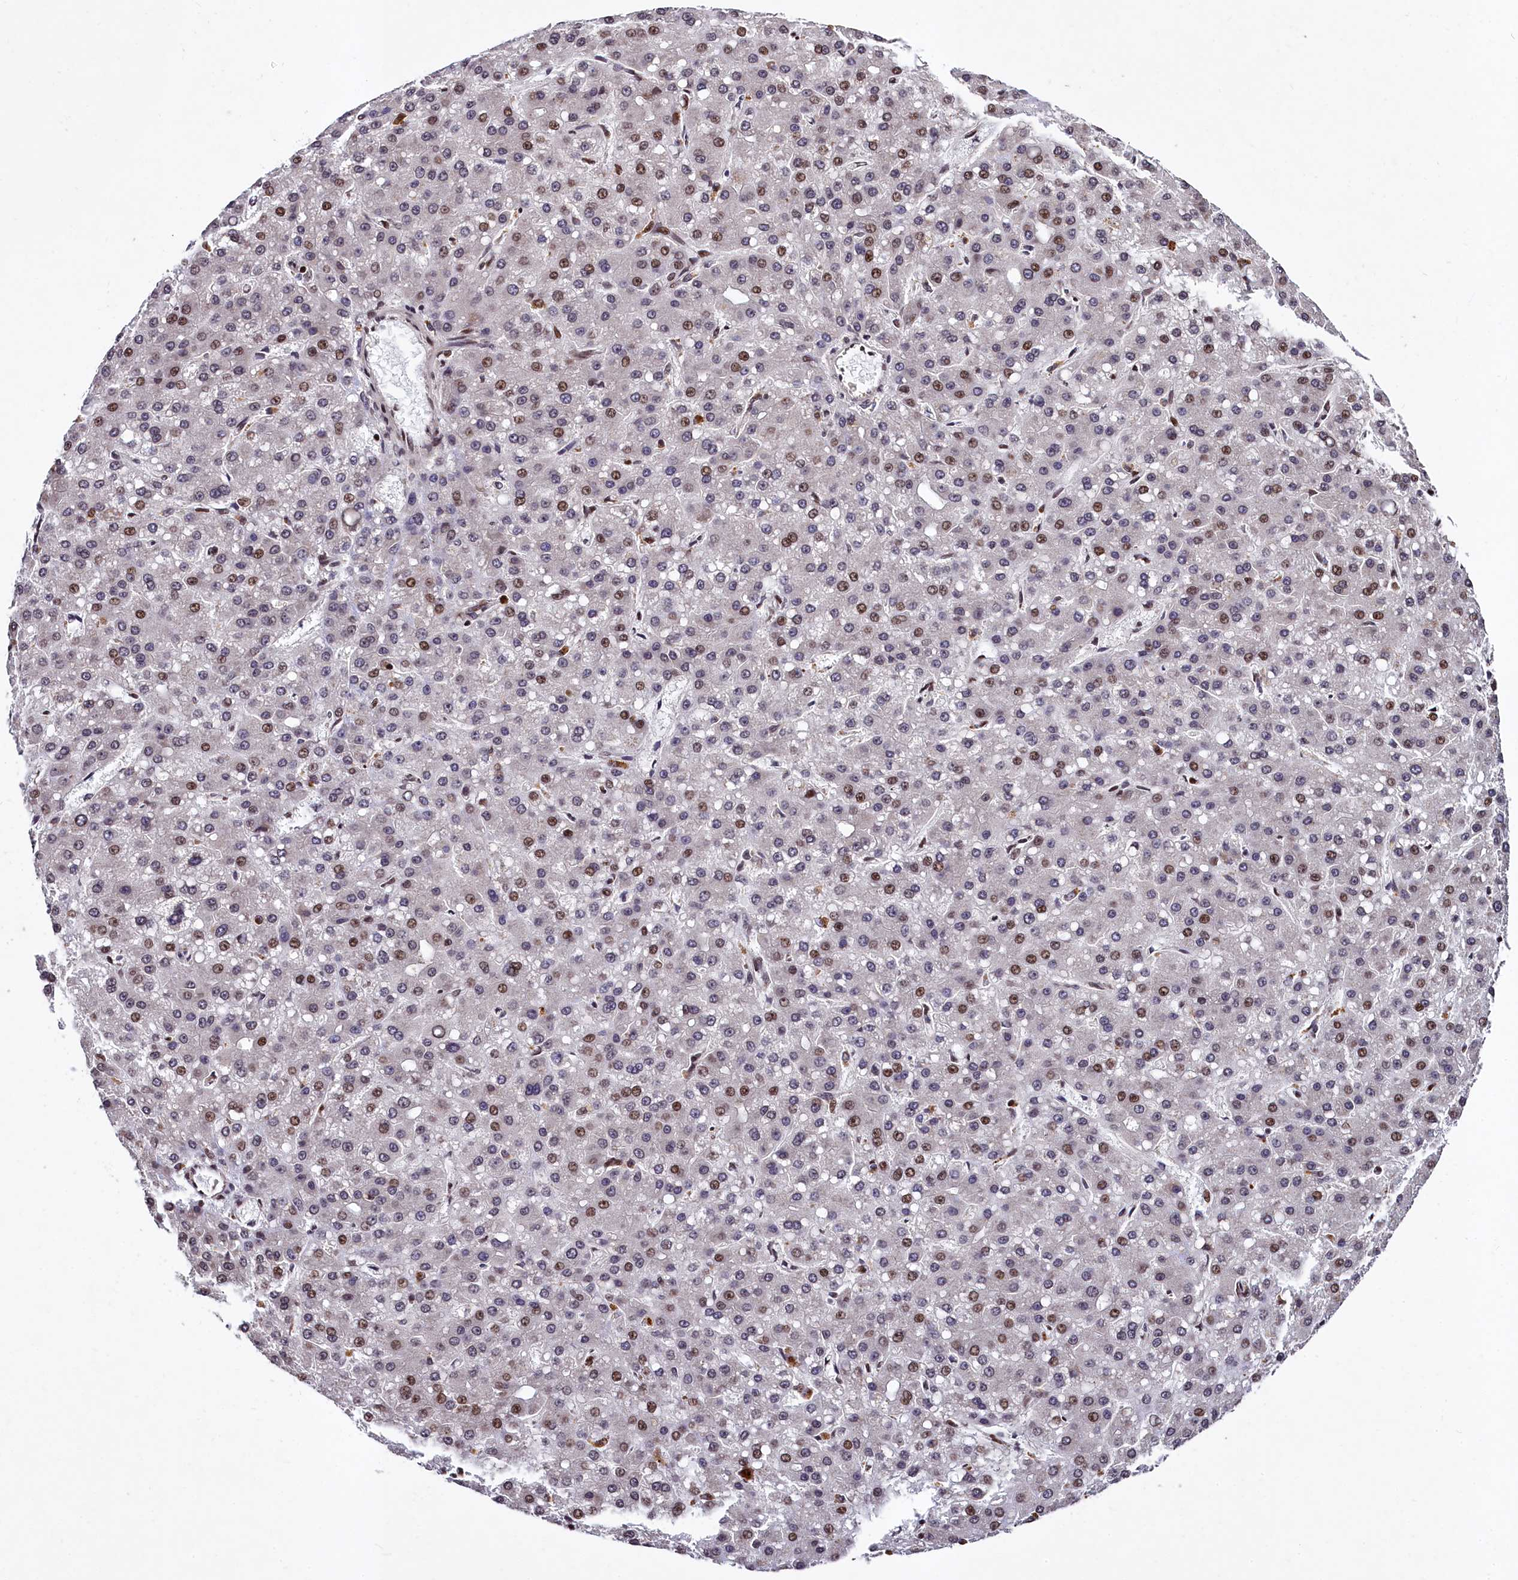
{"staining": {"intensity": "moderate", "quantity": "<25%", "location": "nuclear"}, "tissue": "liver cancer", "cell_type": "Tumor cells", "image_type": "cancer", "snomed": [{"axis": "morphology", "description": "Carcinoma, Hepatocellular, NOS"}, {"axis": "topography", "description": "Liver"}], "caption": "Protein expression analysis of human liver cancer reveals moderate nuclear expression in approximately <25% of tumor cells.", "gene": "FAM217B", "patient": {"sex": "male", "age": 67}}